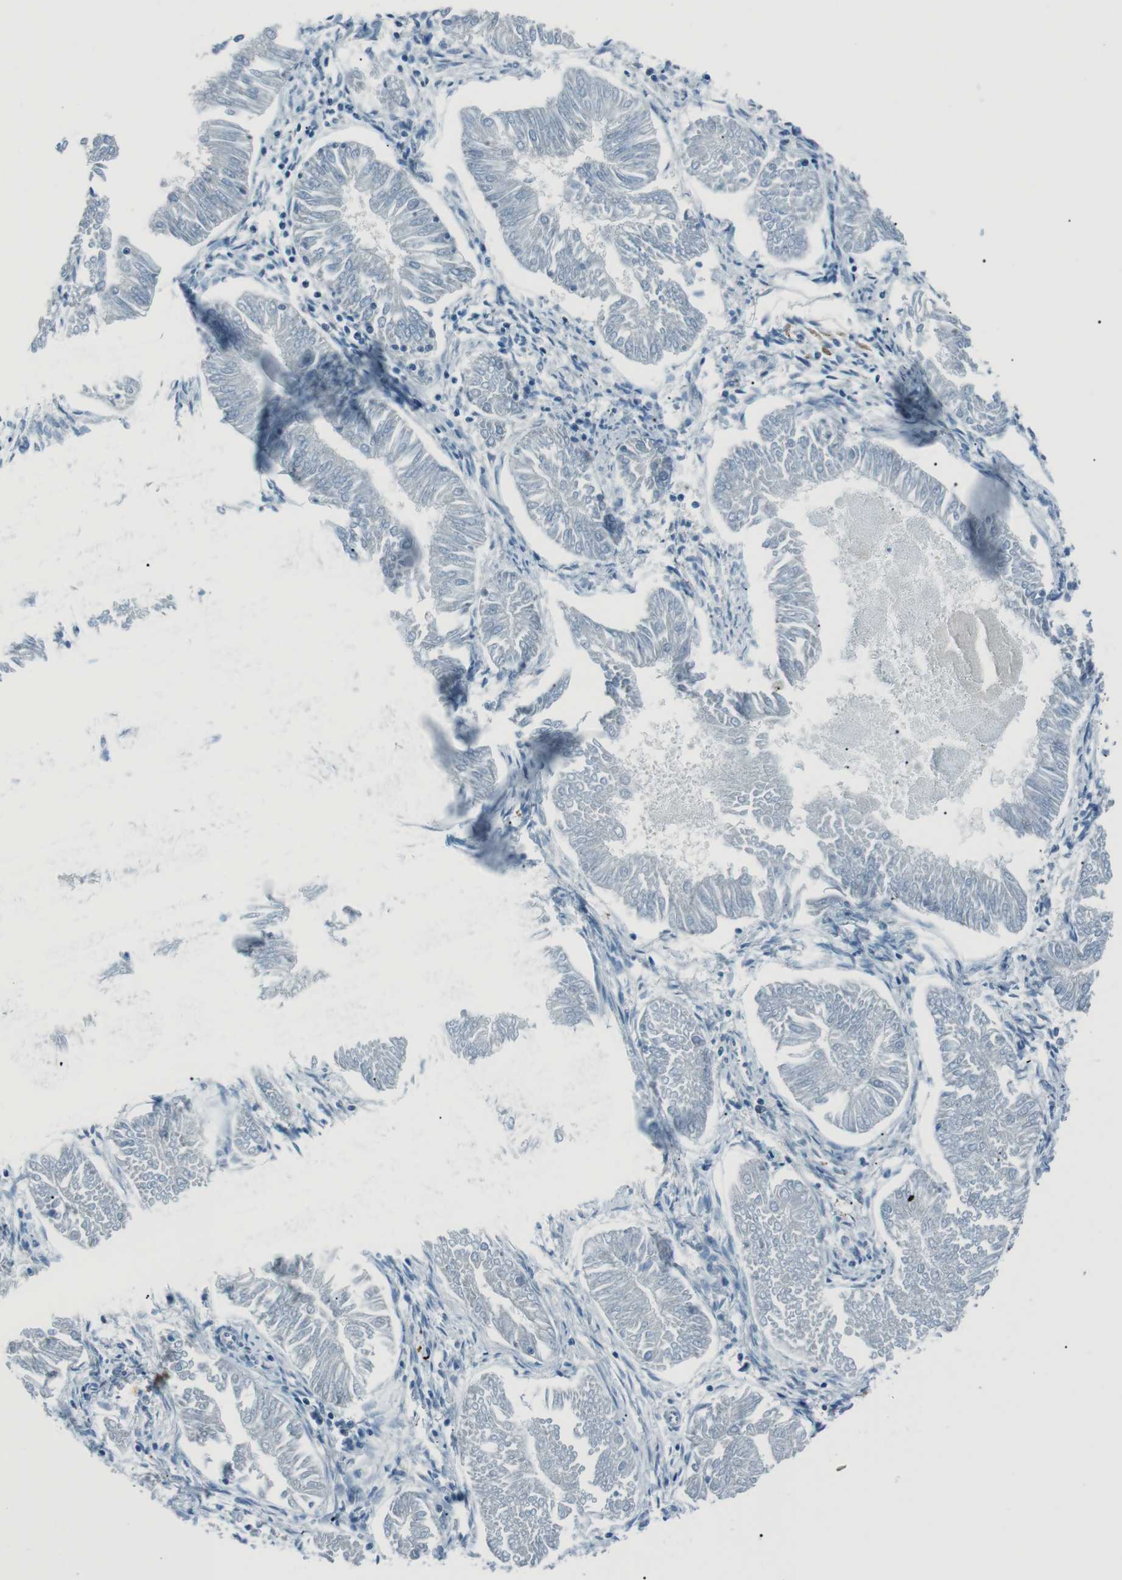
{"staining": {"intensity": "negative", "quantity": "none", "location": "none"}, "tissue": "endometrial cancer", "cell_type": "Tumor cells", "image_type": "cancer", "snomed": [{"axis": "morphology", "description": "Adenocarcinoma, NOS"}, {"axis": "topography", "description": "Endometrium"}], "caption": "Image shows no protein positivity in tumor cells of endometrial cancer (adenocarcinoma) tissue.", "gene": "ST6GAL1", "patient": {"sex": "female", "age": 53}}